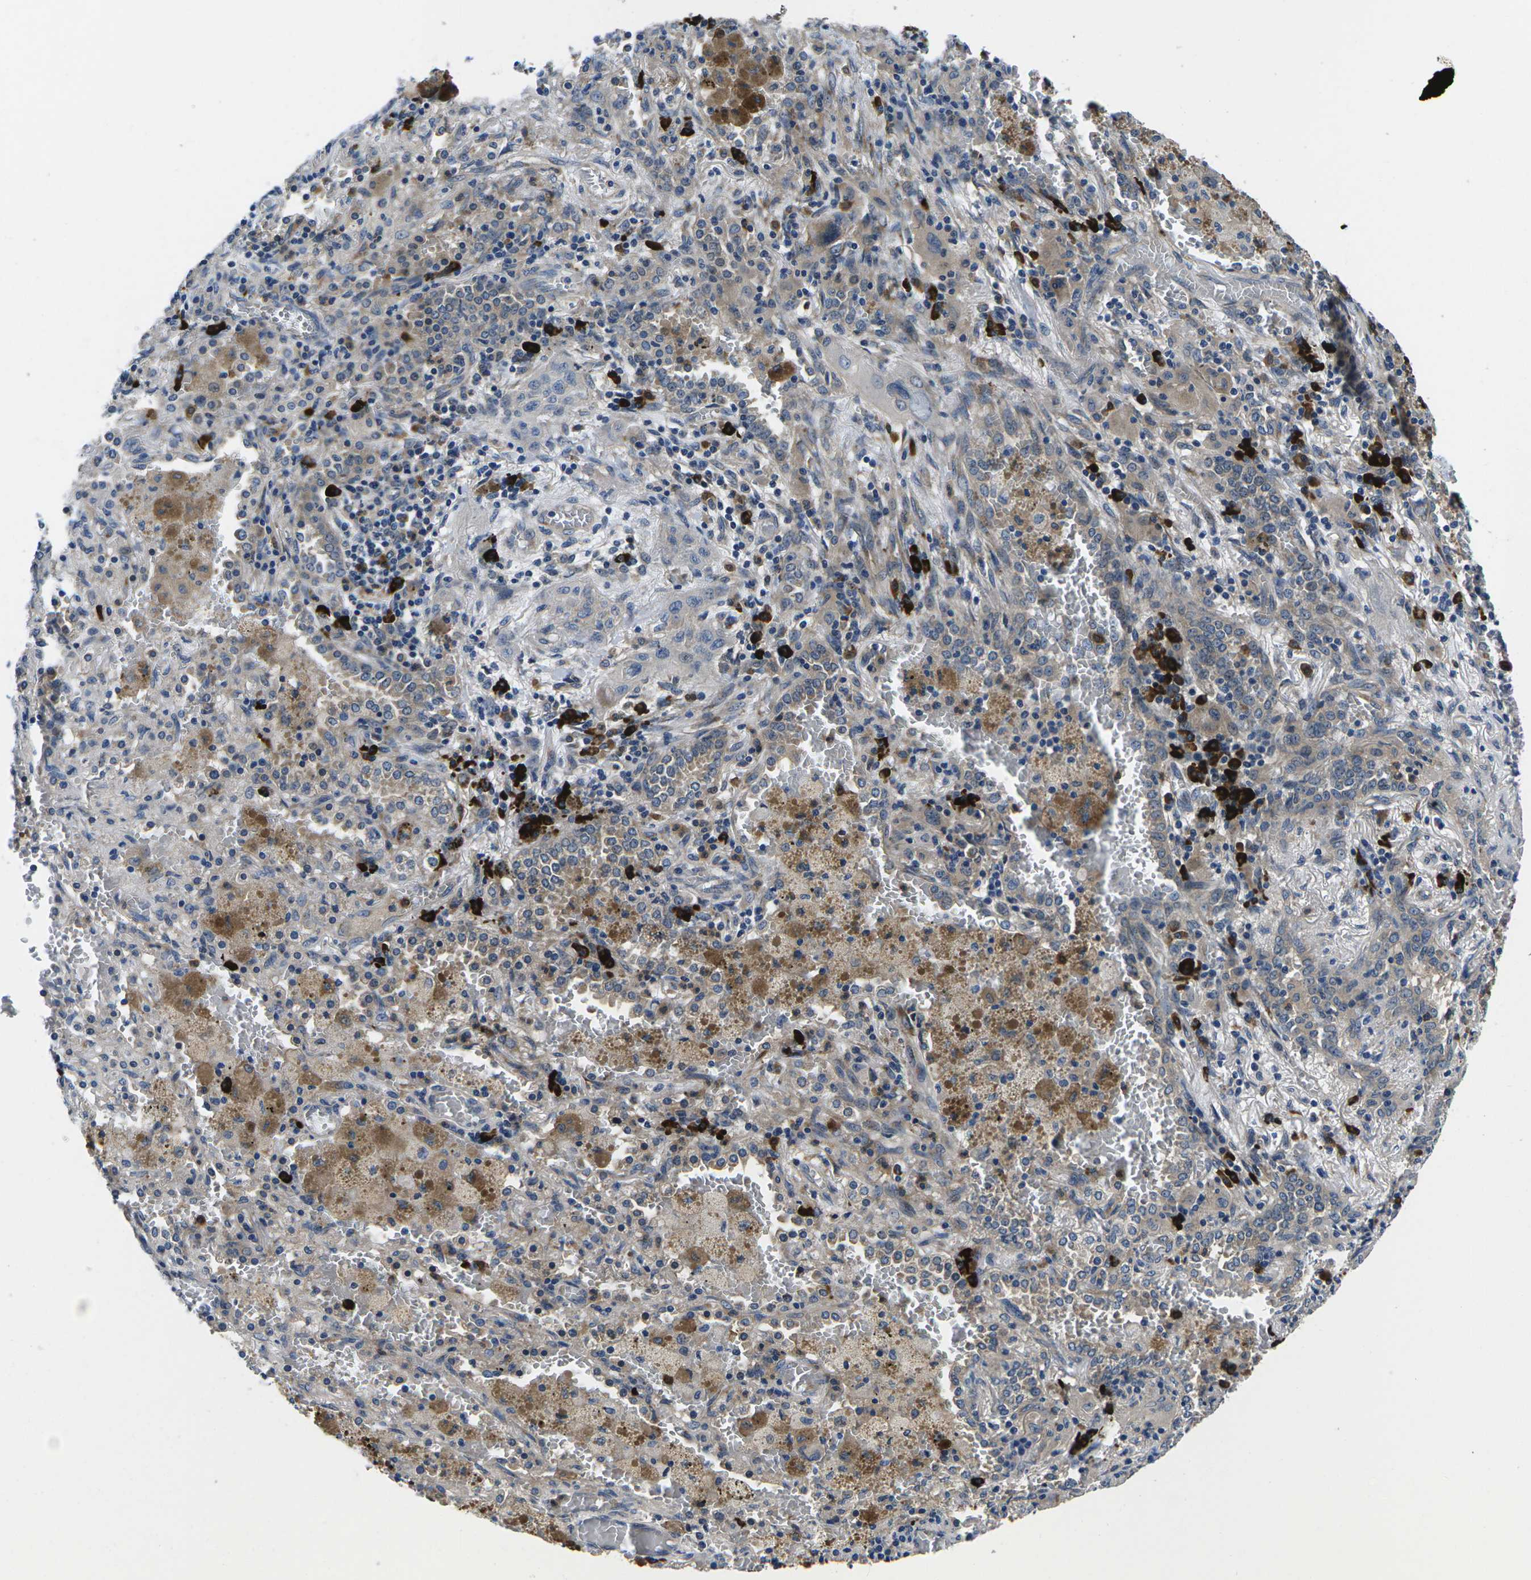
{"staining": {"intensity": "weak", "quantity": "<25%", "location": "cytoplasmic/membranous"}, "tissue": "lung cancer", "cell_type": "Tumor cells", "image_type": "cancer", "snomed": [{"axis": "morphology", "description": "Squamous cell carcinoma, NOS"}, {"axis": "topography", "description": "Lung"}], "caption": "DAB (3,3'-diaminobenzidine) immunohistochemical staining of human squamous cell carcinoma (lung) displays no significant positivity in tumor cells.", "gene": "PLCE1", "patient": {"sex": "female", "age": 47}}